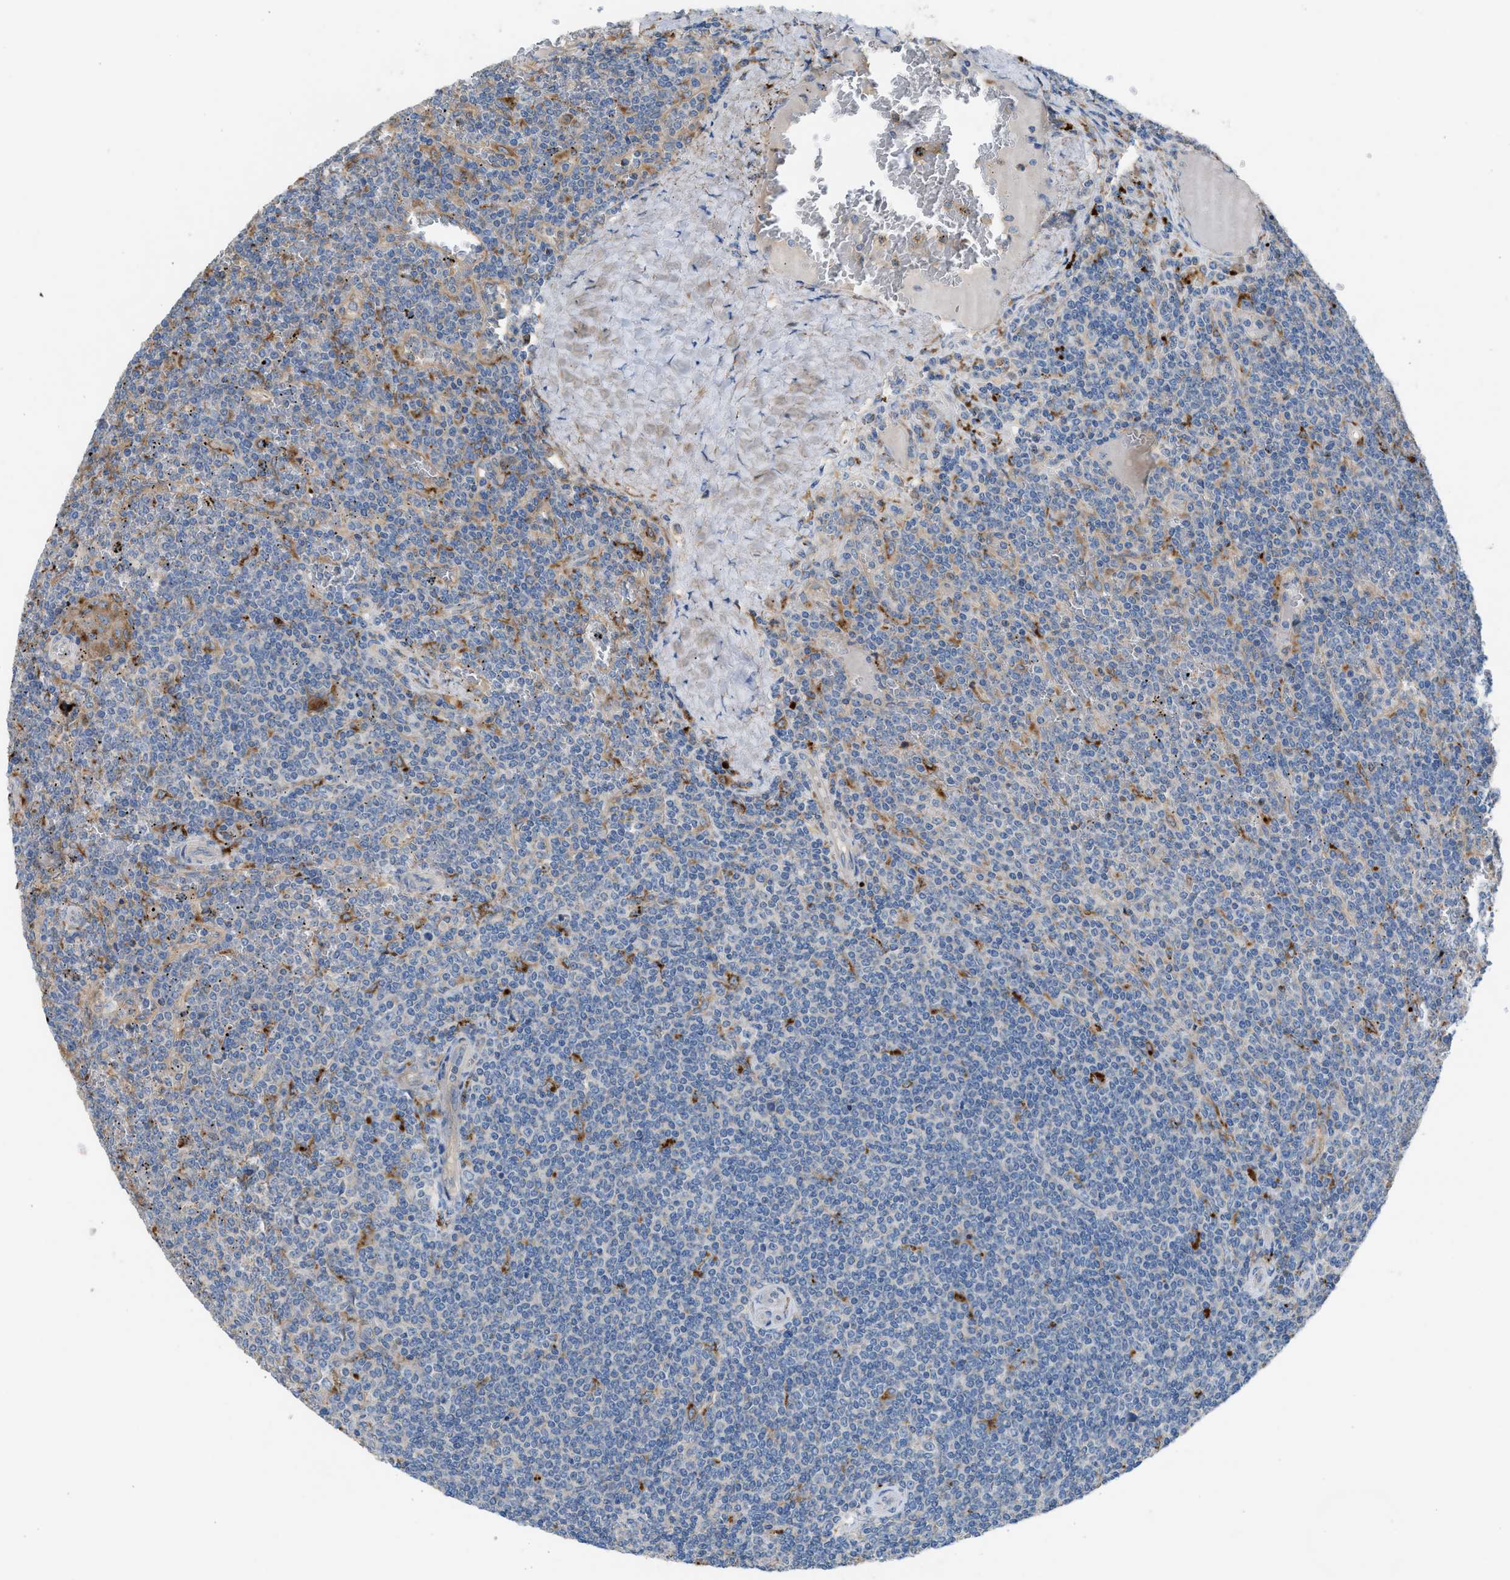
{"staining": {"intensity": "negative", "quantity": "none", "location": "none"}, "tissue": "lymphoma", "cell_type": "Tumor cells", "image_type": "cancer", "snomed": [{"axis": "morphology", "description": "Malignant lymphoma, non-Hodgkin's type, Low grade"}, {"axis": "topography", "description": "Spleen"}], "caption": "Malignant lymphoma, non-Hodgkin's type (low-grade) stained for a protein using immunohistochemistry (IHC) exhibits no expression tumor cells.", "gene": "AOAH", "patient": {"sex": "female", "age": 19}}